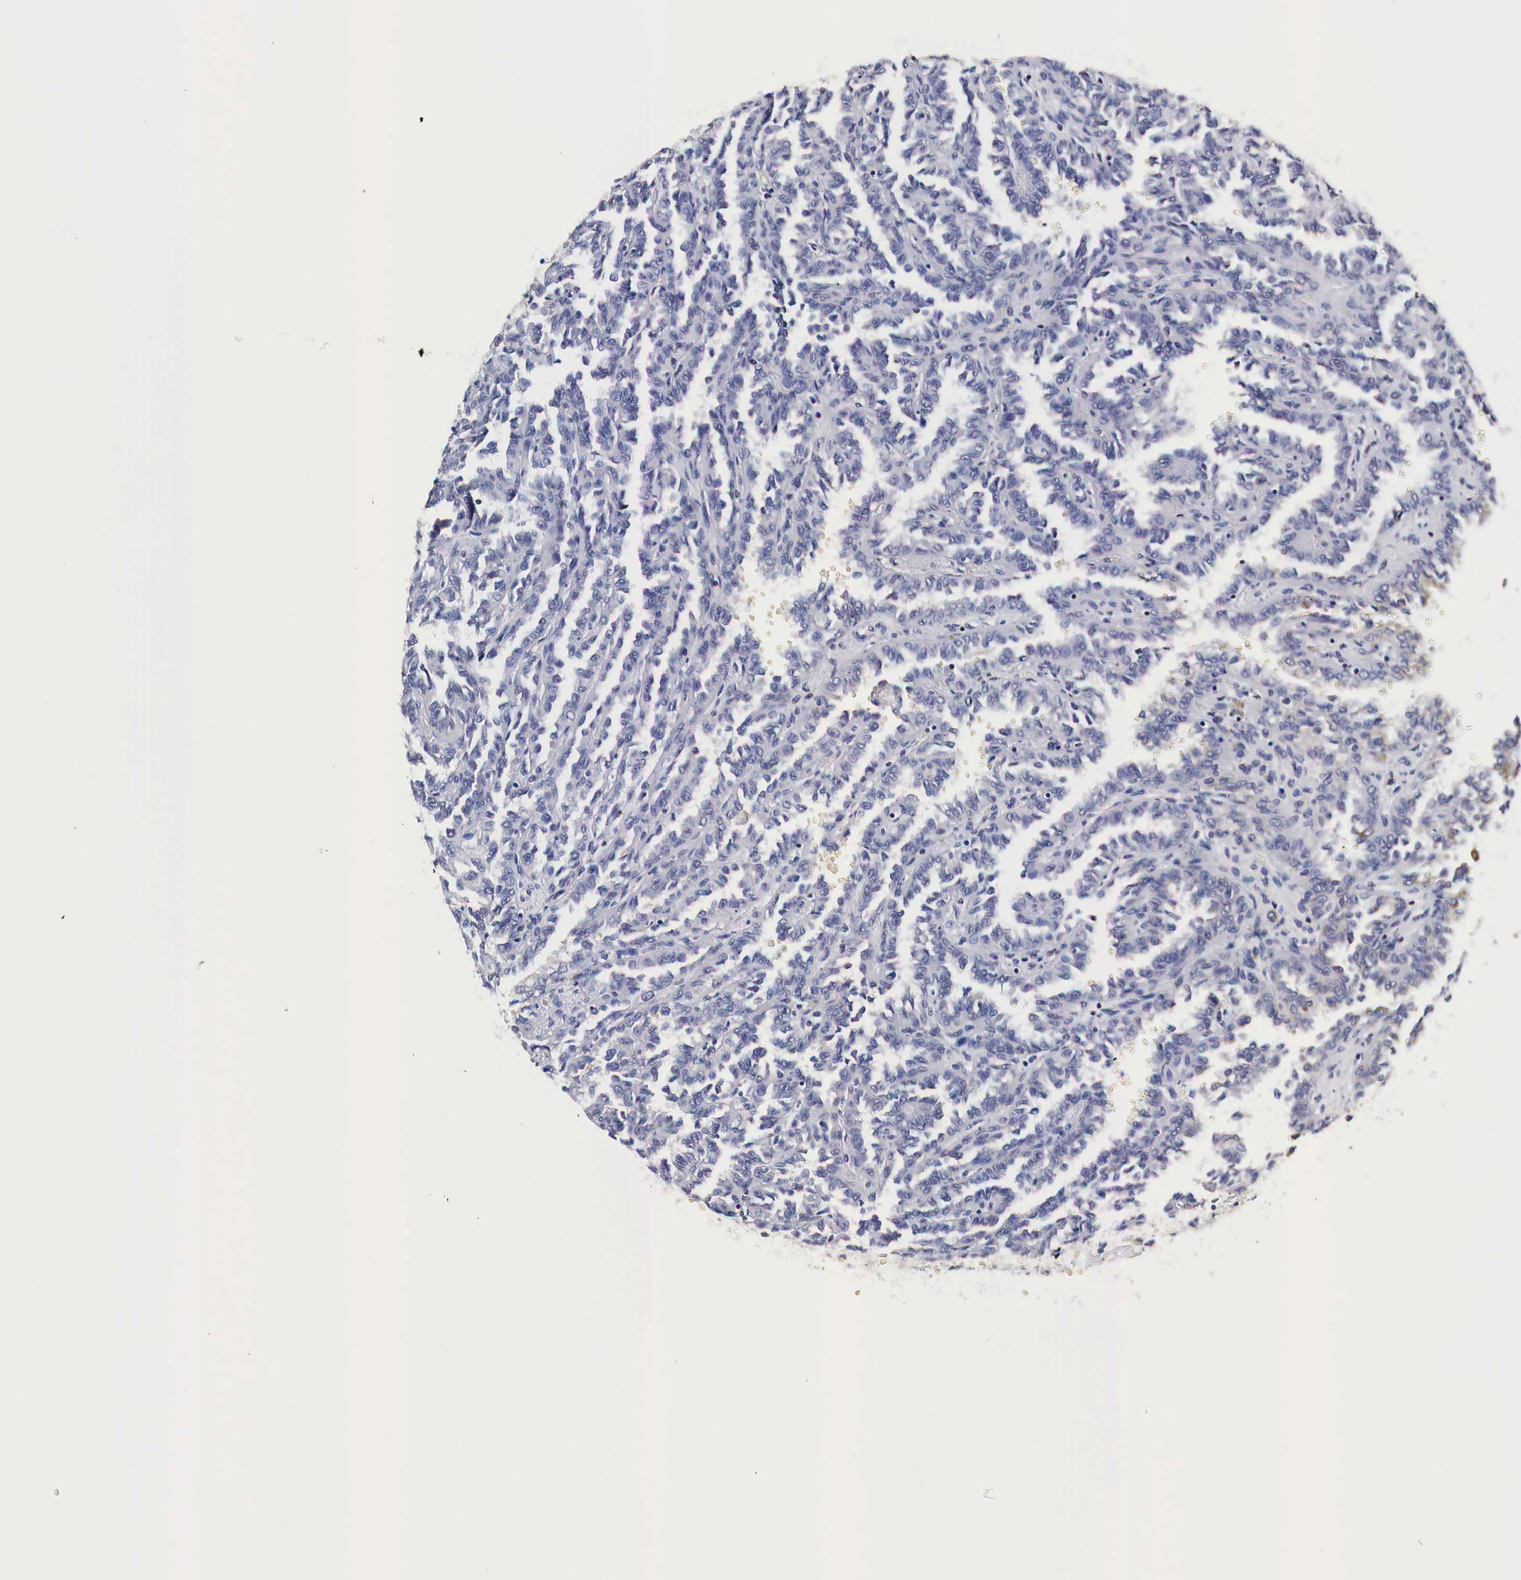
{"staining": {"intensity": "negative", "quantity": "none", "location": "none"}, "tissue": "renal cancer", "cell_type": "Tumor cells", "image_type": "cancer", "snomed": [{"axis": "morphology", "description": "Inflammation, NOS"}, {"axis": "morphology", "description": "Adenocarcinoma, NOS"}, {"axis": "topography", "description": "Kidney"}], "caption": "Immunohistochemical staining of adenocarcinoma (renal) exhibits no significant positivity in tumor cells.", "gene": "CKAP4", "patient": {"sex": "male", "age": 68}}